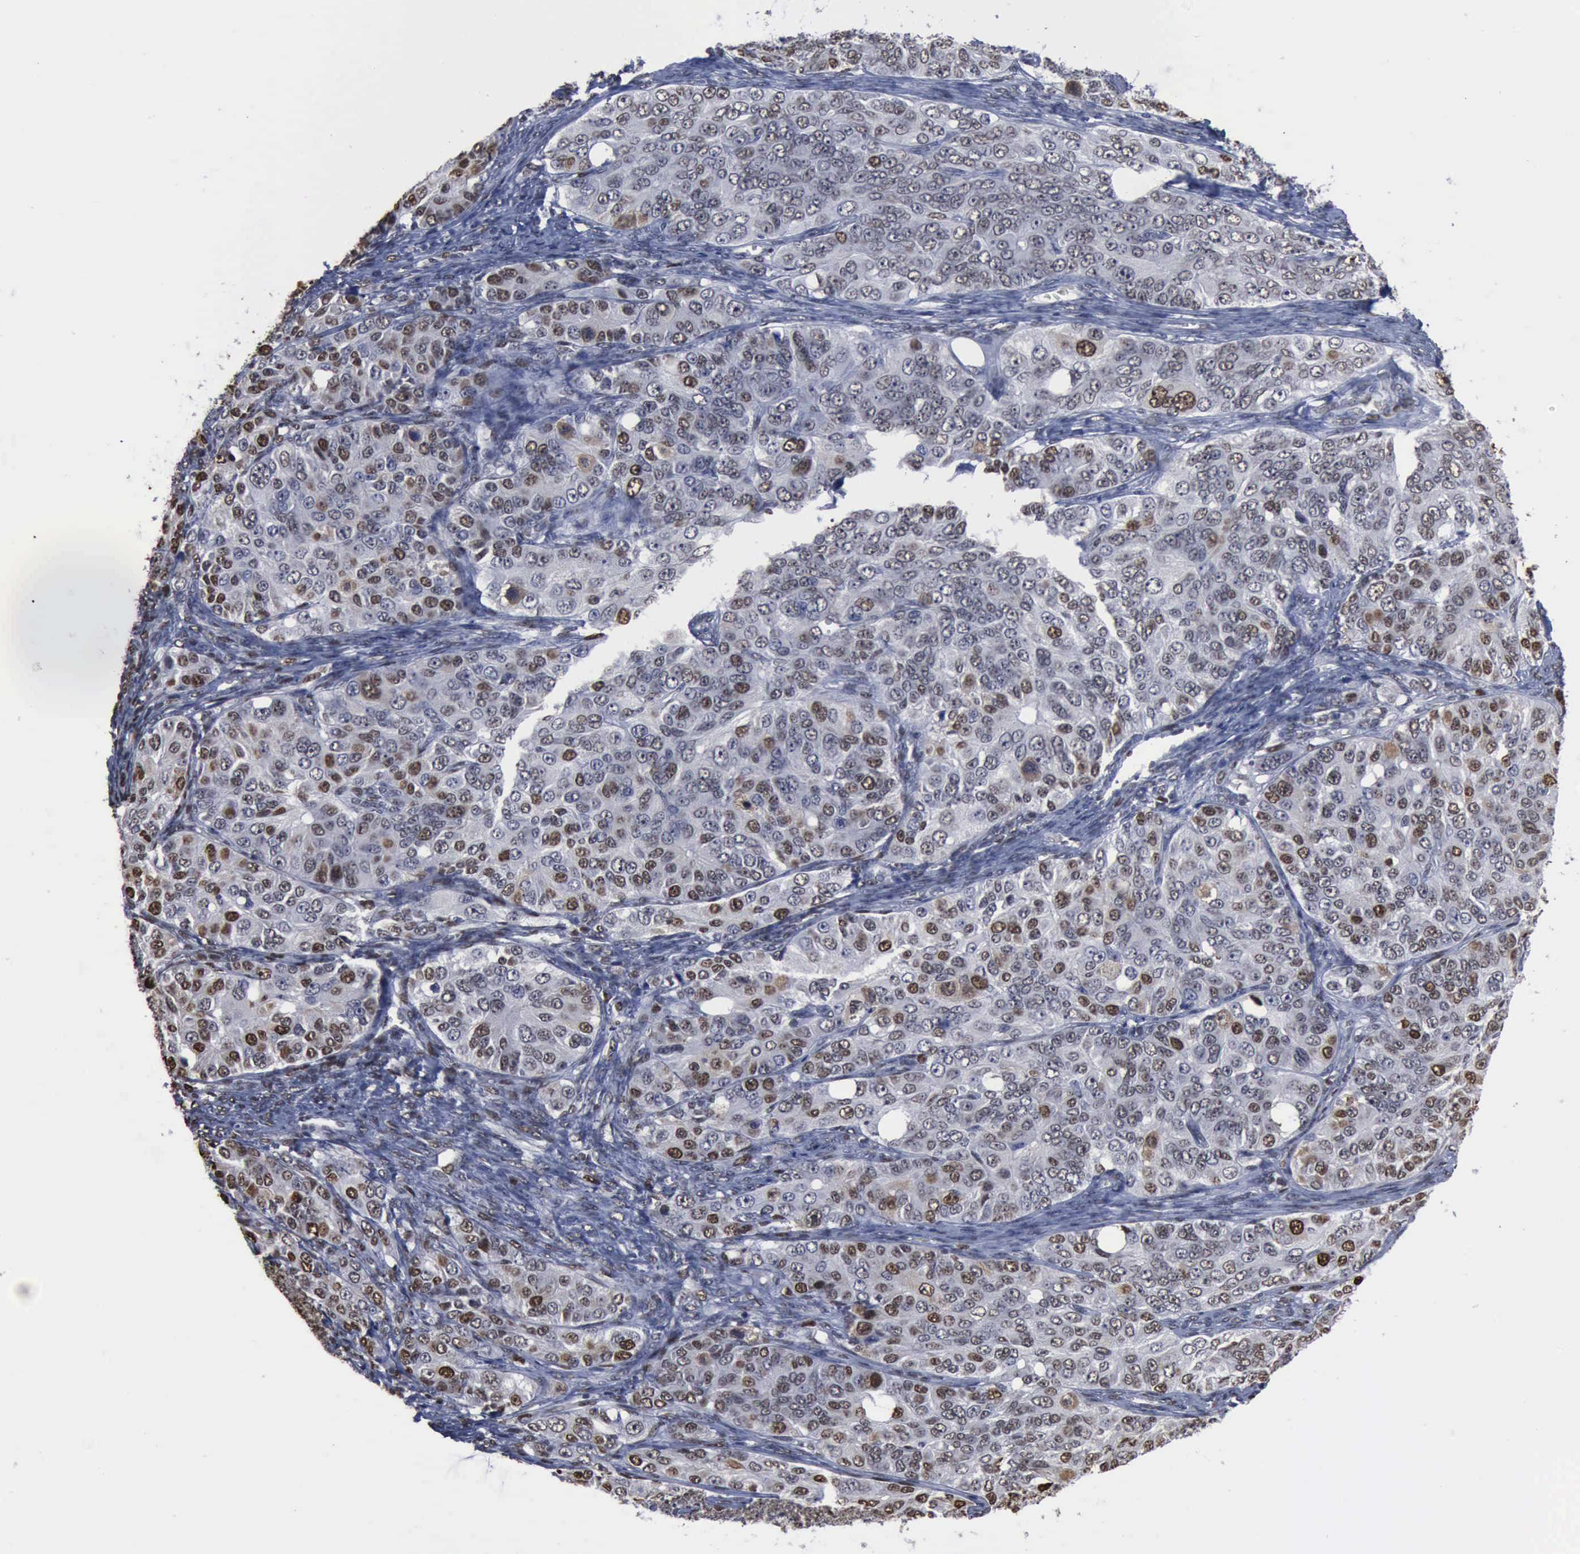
{"staining": {"intensity": "weak", "quantity": "<25%", "location": "nuclear"}, "tissue": "ovarian cancer", "cell_type": "Tumor cells", "image_type": "cancer", "snomed": [{"axis": "morphology", "description": "Carcinoma, endometroid"}, {"axis": "topography", "description": "Ovary"}], "caption": "The histopathology image reveals no staining of tumor cells in ovarian cancer (endometroid carcinoma). (DAB immunohistochemistry (IHC) with hematoxylin counter stain).", "gene": "PCNA", "patient": {"sex": "female", "age": 51}}